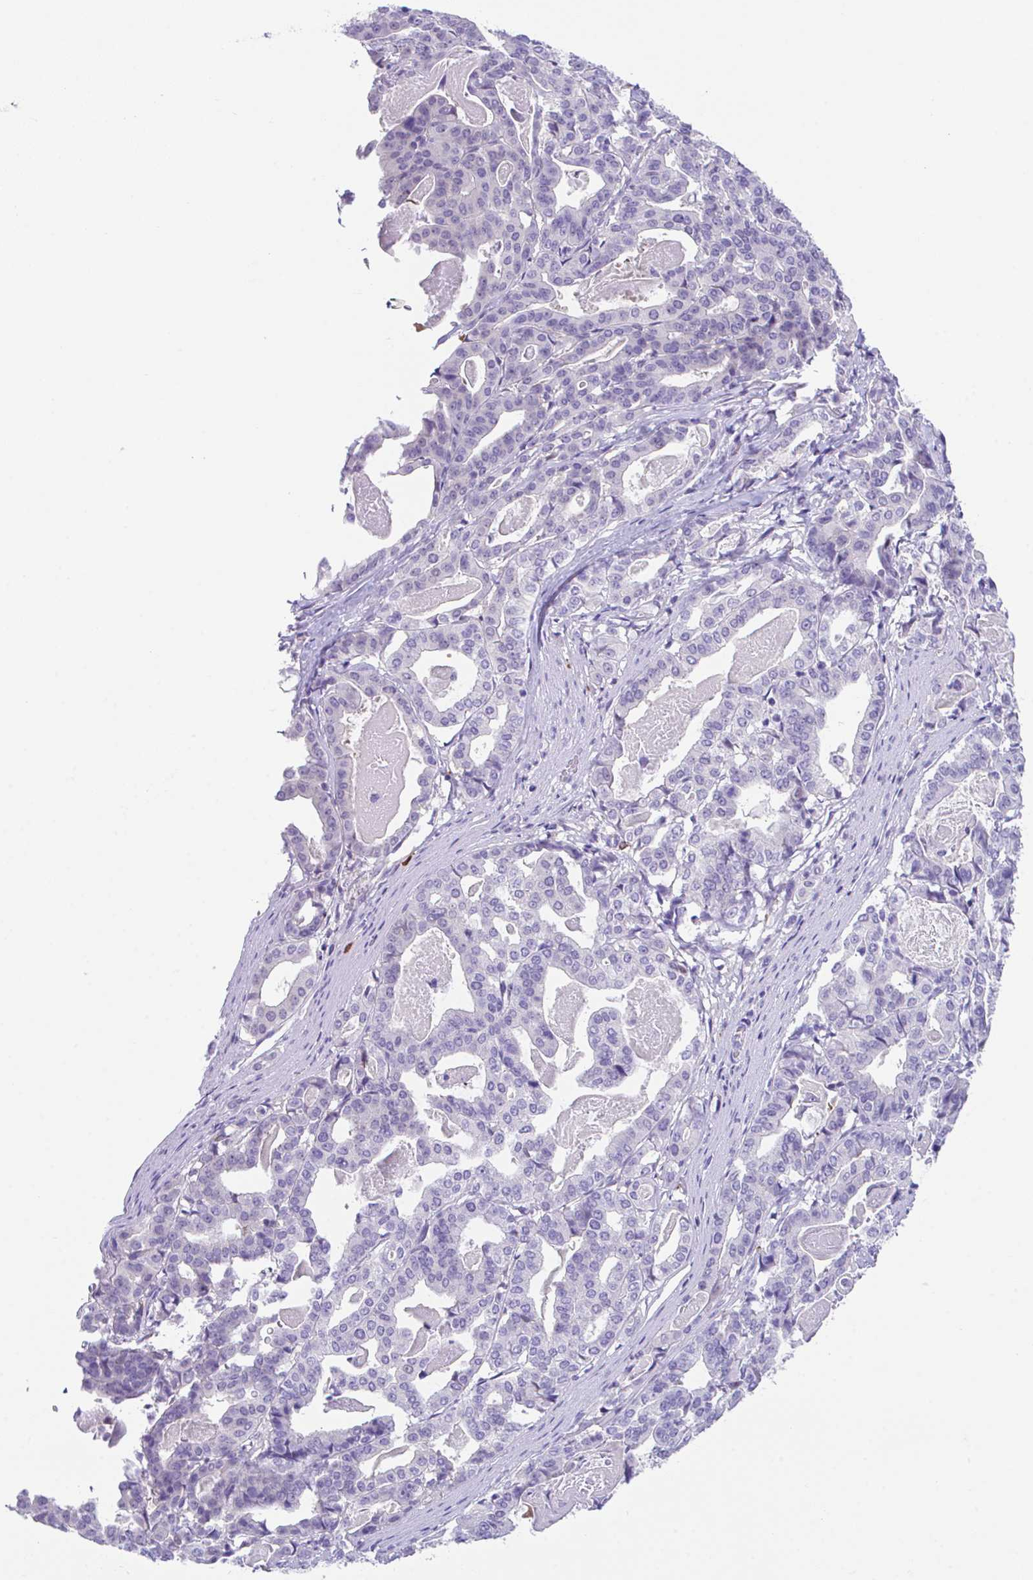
{"staining": {"intensity": "negative", "quantity": "none", "location": "none"}, "tissue": "stomach cancer", "cell_type": "Tumor cells", "image_type": "cancer", "snomed": [{"axis": "morphology", "description": "Adenocarcinoma, NOS"}, {"axis": "topography", "description": "Stomach"}], "caption": "This is an immunohistochemistry photomicrograph of human stomach adenocarcinoma. There is no positivity in tumor cells.", "gene": "HACD4", "patient": {"sex": "male", "age": 48}}